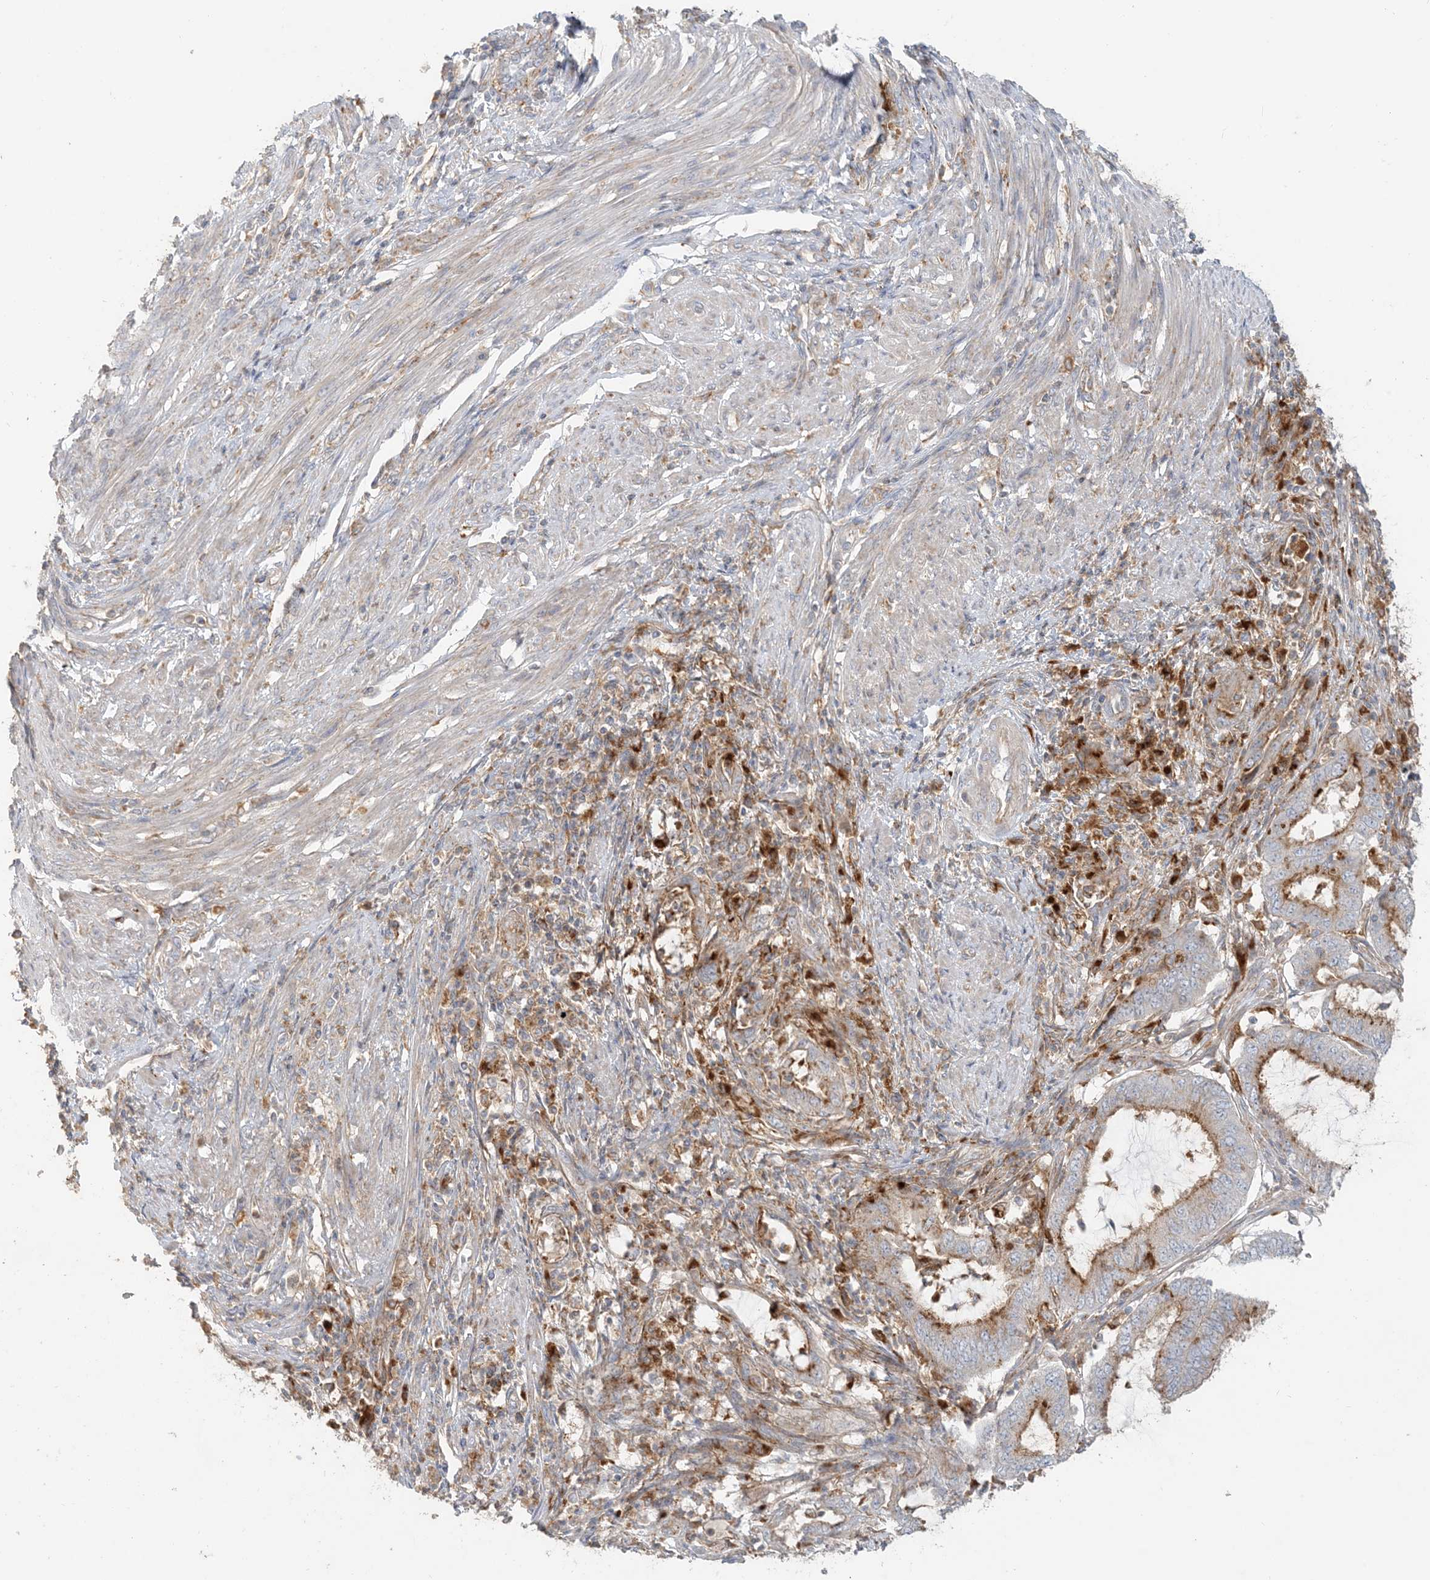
{"staining": {"intensity": "moderate", "quantity": ">75%", "location": "cytoplasmic/membranous"}, "tissue": "endometrial cancer", "cell_type": "Tumor cells", "image_type": "cancer", "snomed": [{"axis": "morphology", "description": "Adenocarcinoma, NOS"}, {"axis": "topography", "description": "Endometrium"}], "caption": "Endometrial adenocarcinoma stained with a brown dye shows moderate cytoplasmic/membranous positive staining in about >75% of tumor cells.", "gene": "SPPL2A", "patient": {"sex": "female", "age": 51}}